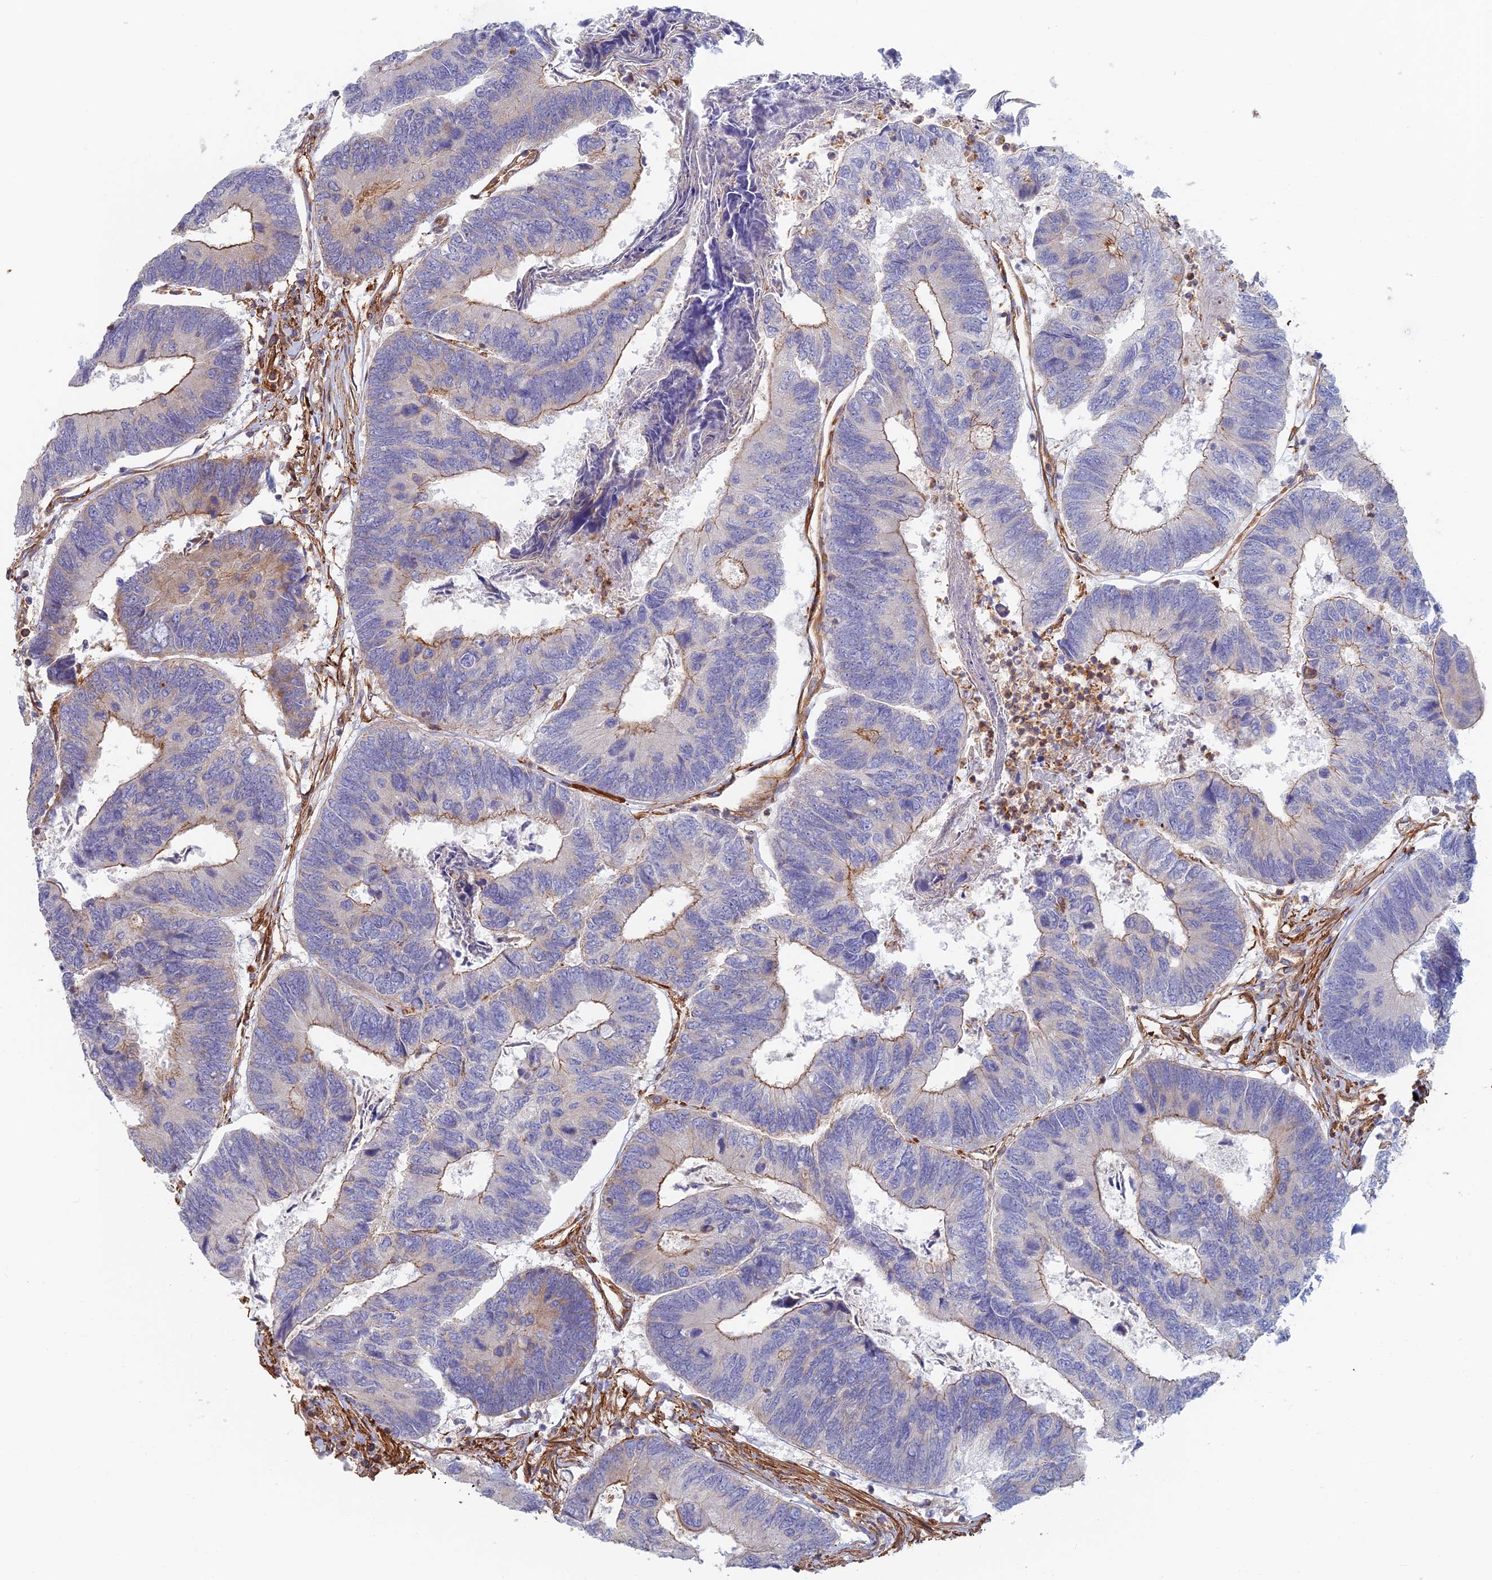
{"staining": {"intensity": "moderate", "quantity": "25%-75%", "location": "cytoplasmic/membranous"}, "tissue": "colorectal cancer", "cell_type": "Tumor cells", "image_type": "cancer", "snomed": [{"axis": "morphology", "description": "Adenocarcinoma, NOS"}, {"axis": "topography", "description": "Colon"}], "caption": "An immunohistochemistry (IHC) photomicrograph of neoplastic tissue is shown. Protein staining in brown shows moderate cytoplasmic/membranous positivity in adenocarcinoma (colorectal) within tumor cells.", "gene": "PAK4", "patient": {"sex": "female", "age": 67}}